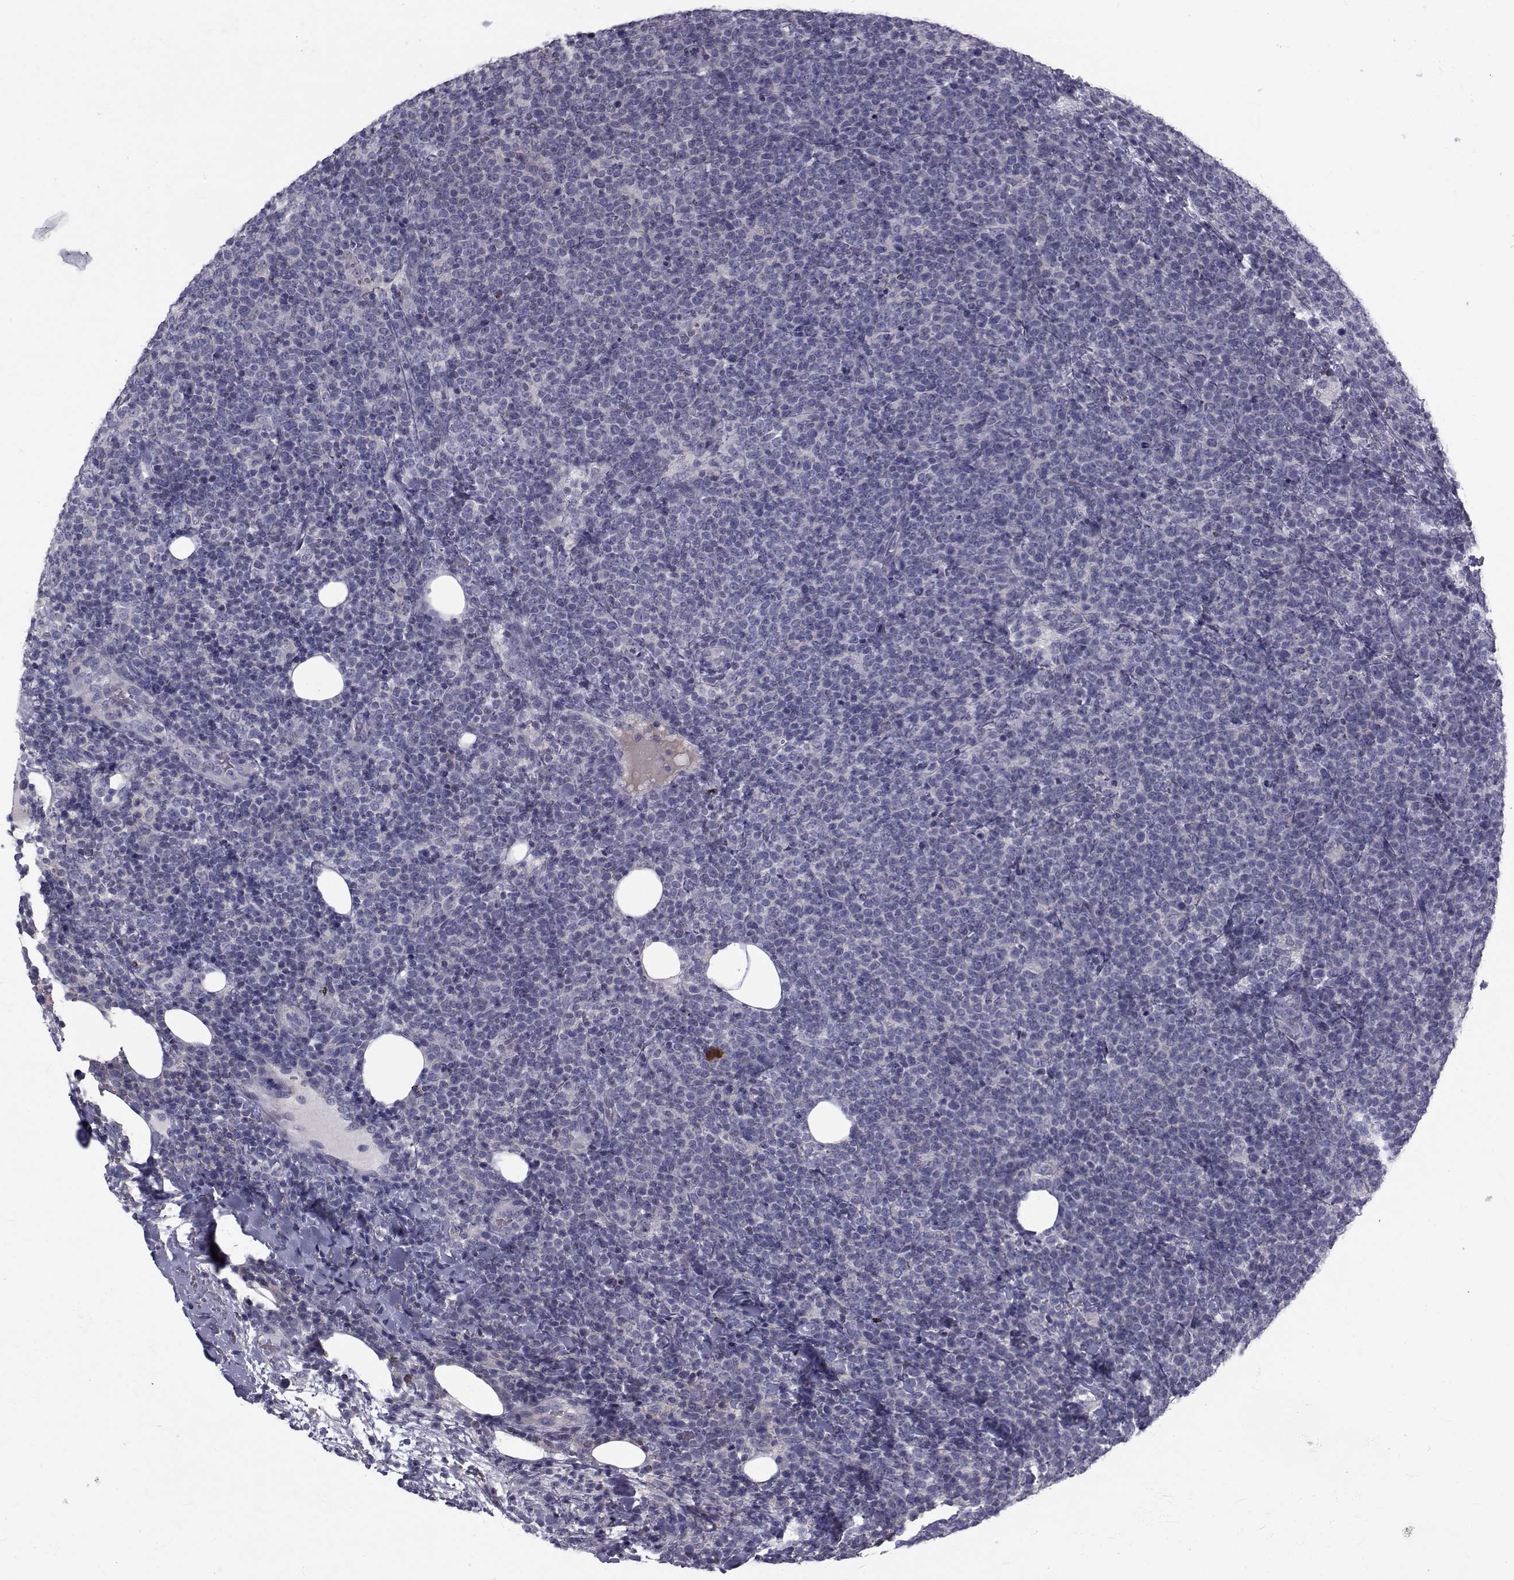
{"staining": {"intensity": "negative", "quantity": "none", "location": "none"}, "tissue": "lymphoma", "cell_type": "Tumor cells", "image_type": "cancer", "snomed": [{"axis": "morphology", "description": "Malignant lymphoma, non-Hodgkin's type, High grade"}, {"axis": "topography", "description": "Lymph node"}], "caption": "Tumor cells show no significant protein expression in lymphoma.", "gene": "FDXR", "patient": {"sex": "male", "age": 61}}